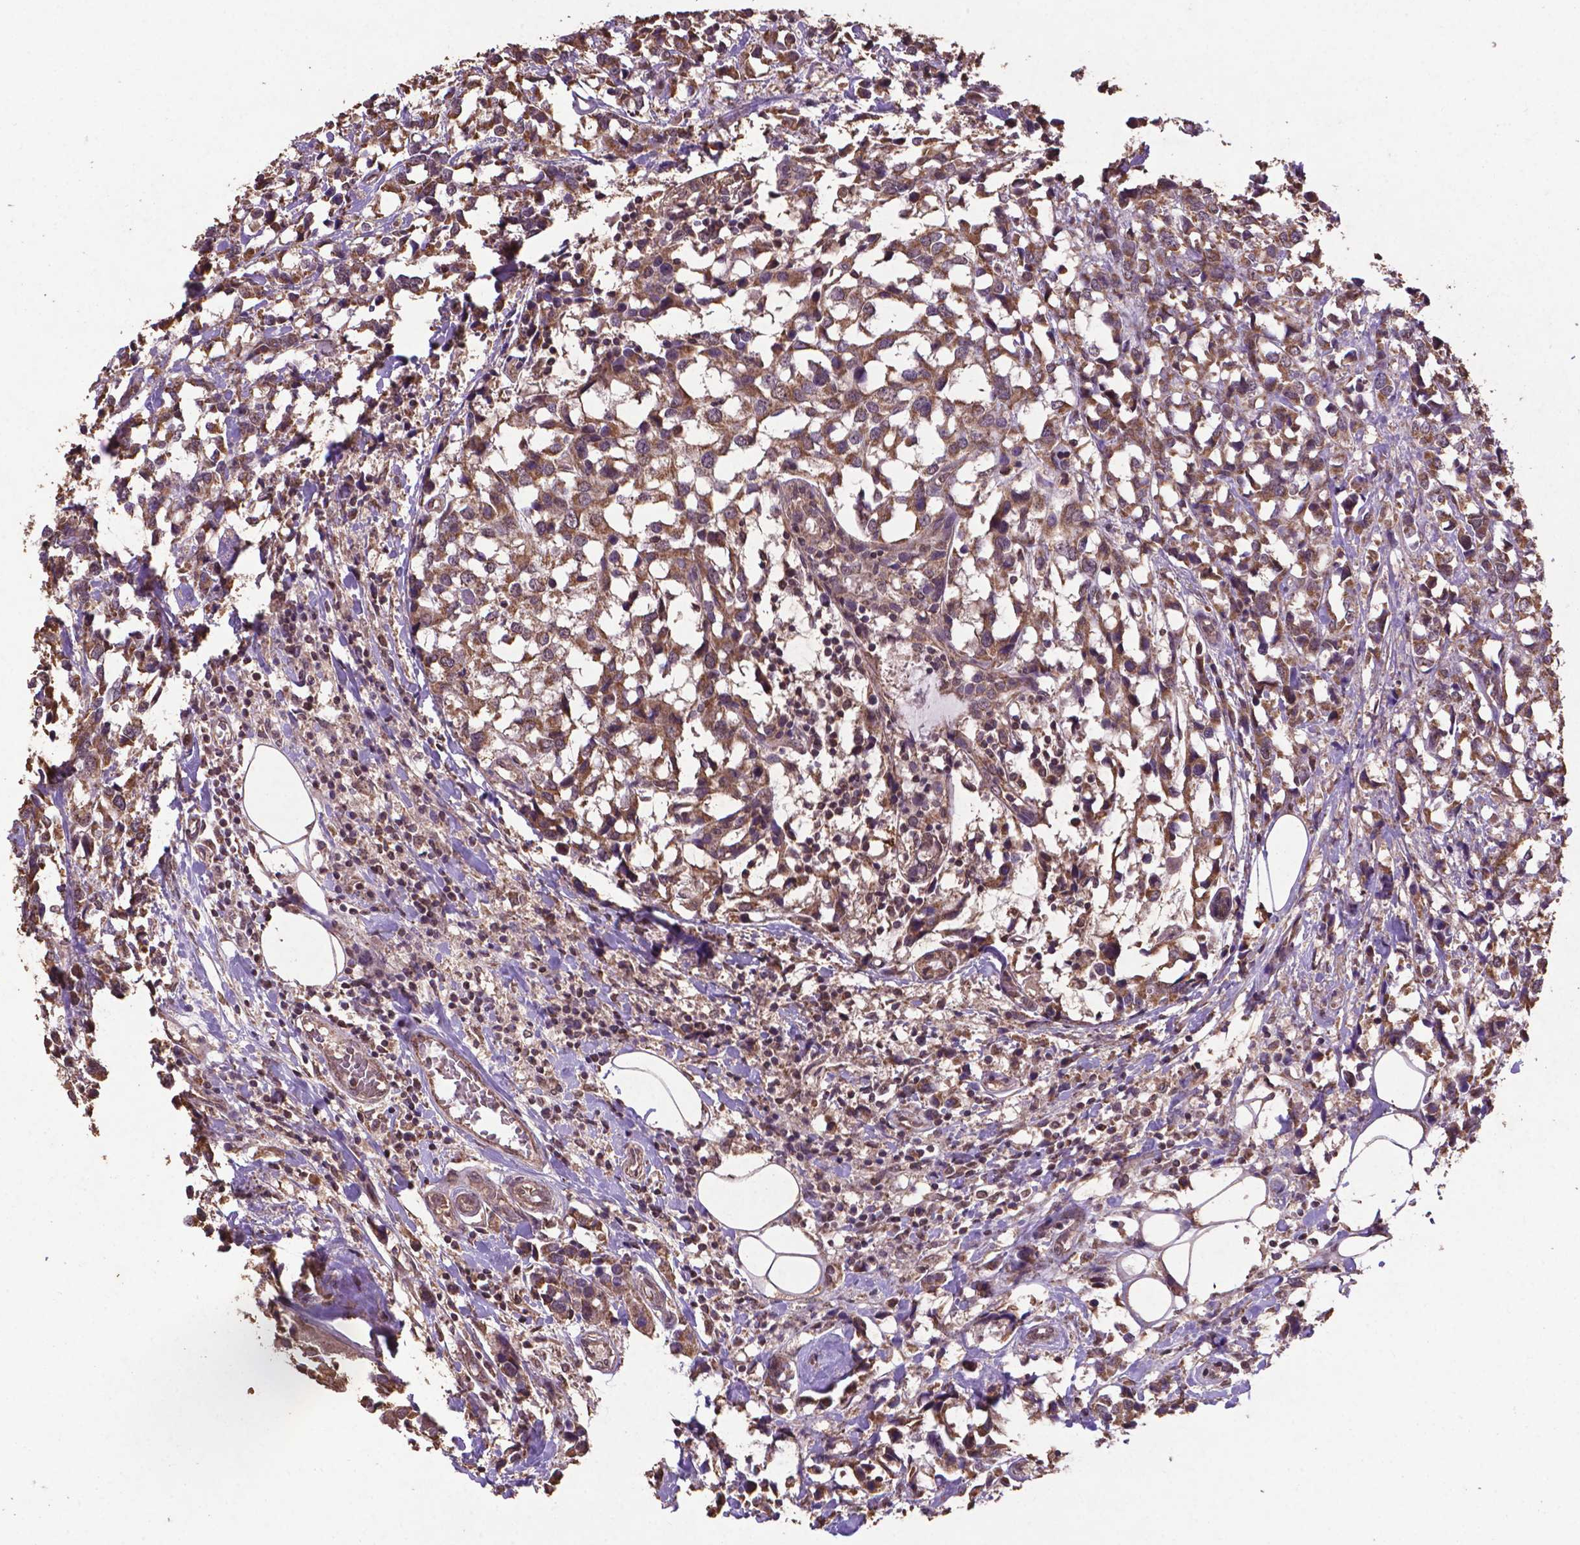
{"staining": {"intensity": "moderate", "quantity": ">75%", "location": "cytoplasmic/membranous"}, "tissue": "breast cancer", "cell_type": "Tumor cells", "image_type": "cancer", "snomed": [{"axis": "morphology", "description": "Lobular carcinoma"}, {"axis": "topography", "description": "Breast"}], "caption": "Breast cancer (lobular carcinoma) was stained to show a protein in brown. There is medium levels of moderate cytoplasmic/membranous positivity in approximately >75% of tumor cells. Nuclei are stained in blue.", "gene": "DCAF1", "patient": {"sex": "female", "age": 59}}